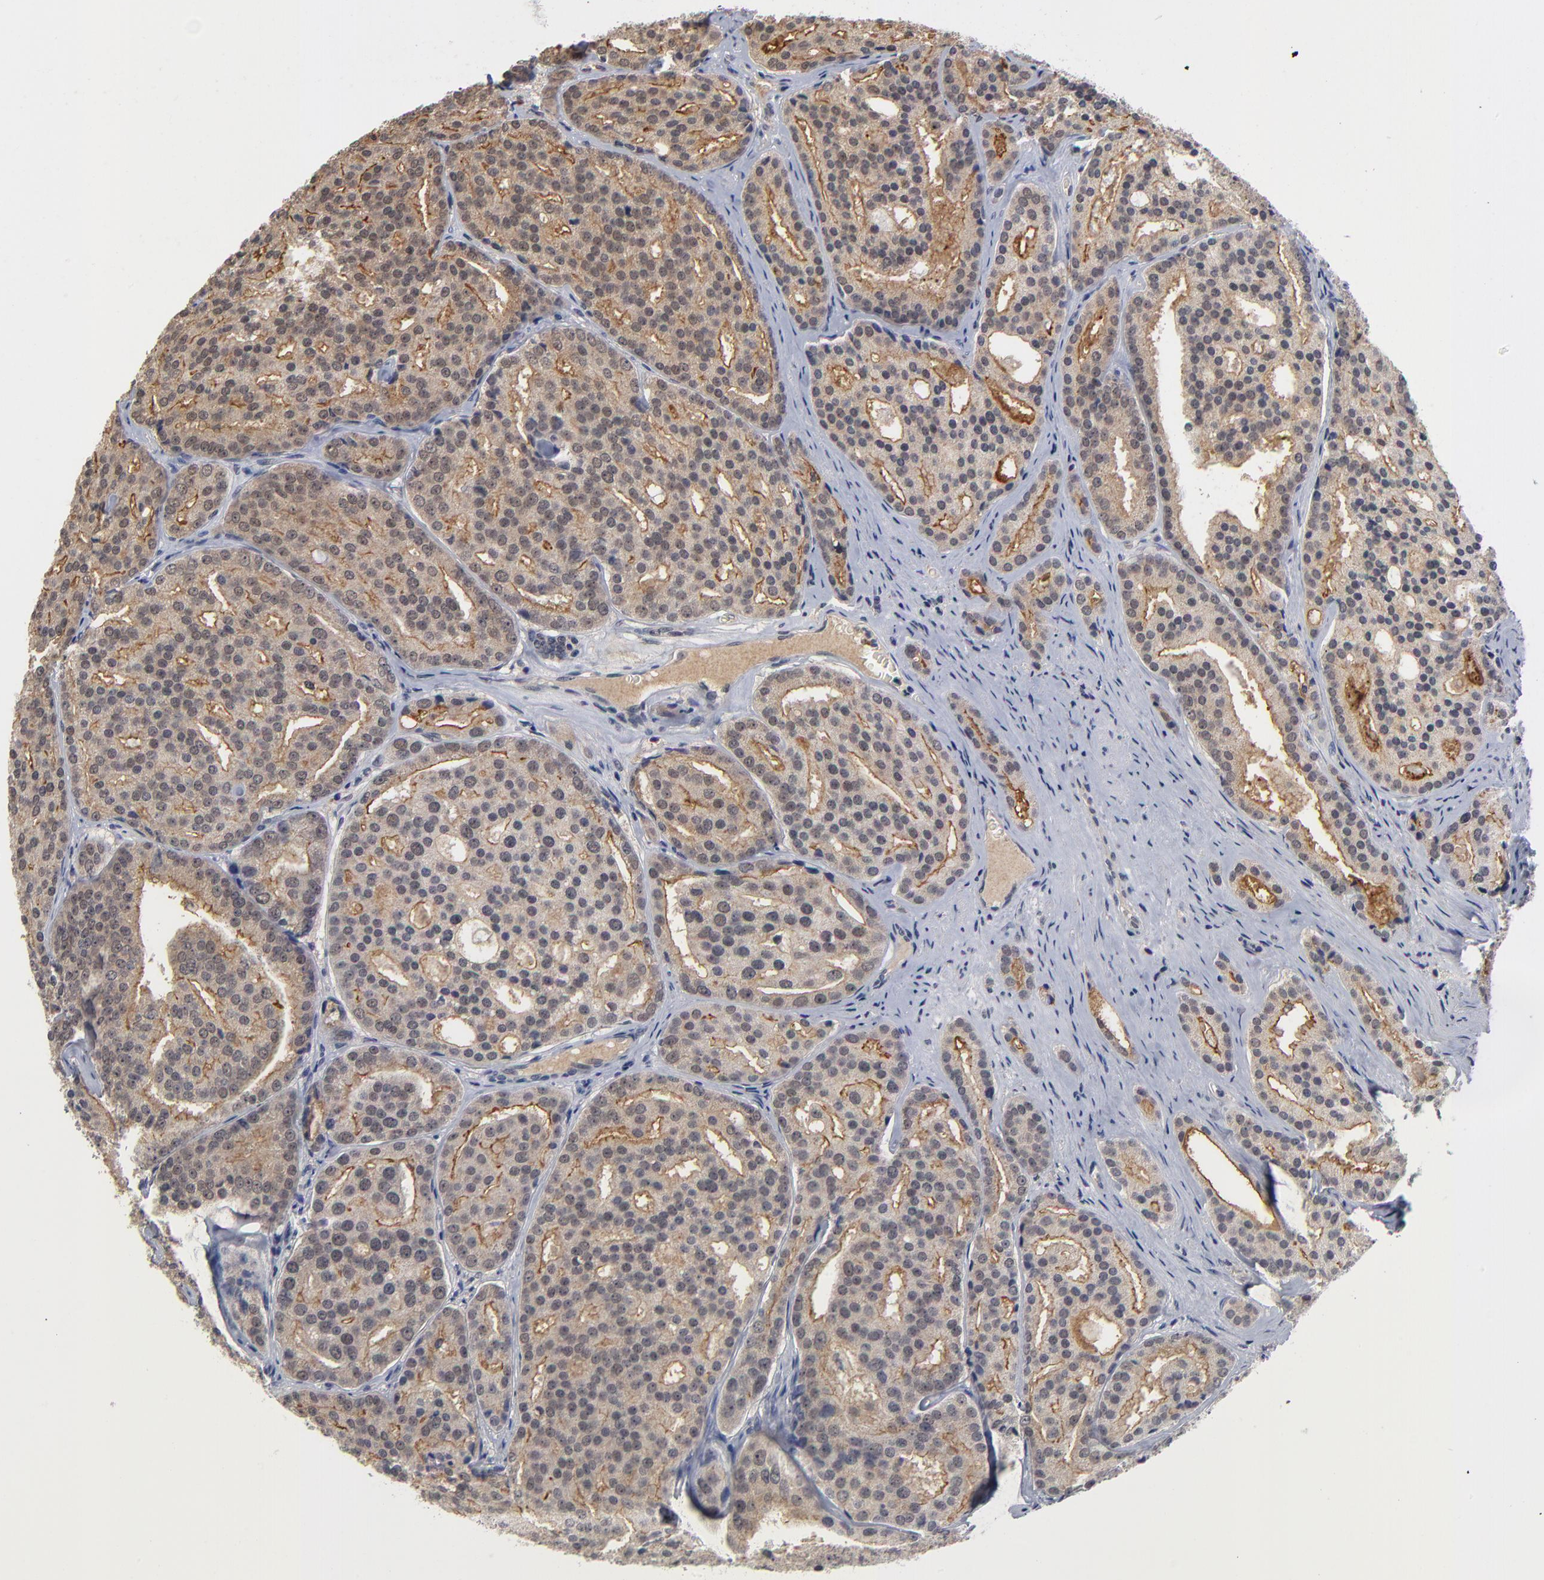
{"staining": {"intensity": "moderate", "quantity": ">75%", "location": "cytoplasmic/membranous"}, "tissue": "prostate cancer", "cell_type": "Tumor cells", "image_type": "cancer", "snomed": [{"axis": "morphology", "description": "Adenocarcinoma, High grade"}, {"axis": "topography", "description": "Prostate"}], "caption": "Immunohistochemical staining of adenocarcinoma (high-grade) (prostate) shows medium levels of moderate cytoplasmic/membranous protein positivity in approximately >75% of tumor cells.", "gene": "WSB1", "patient": {"sex": "male", "age": 64}}